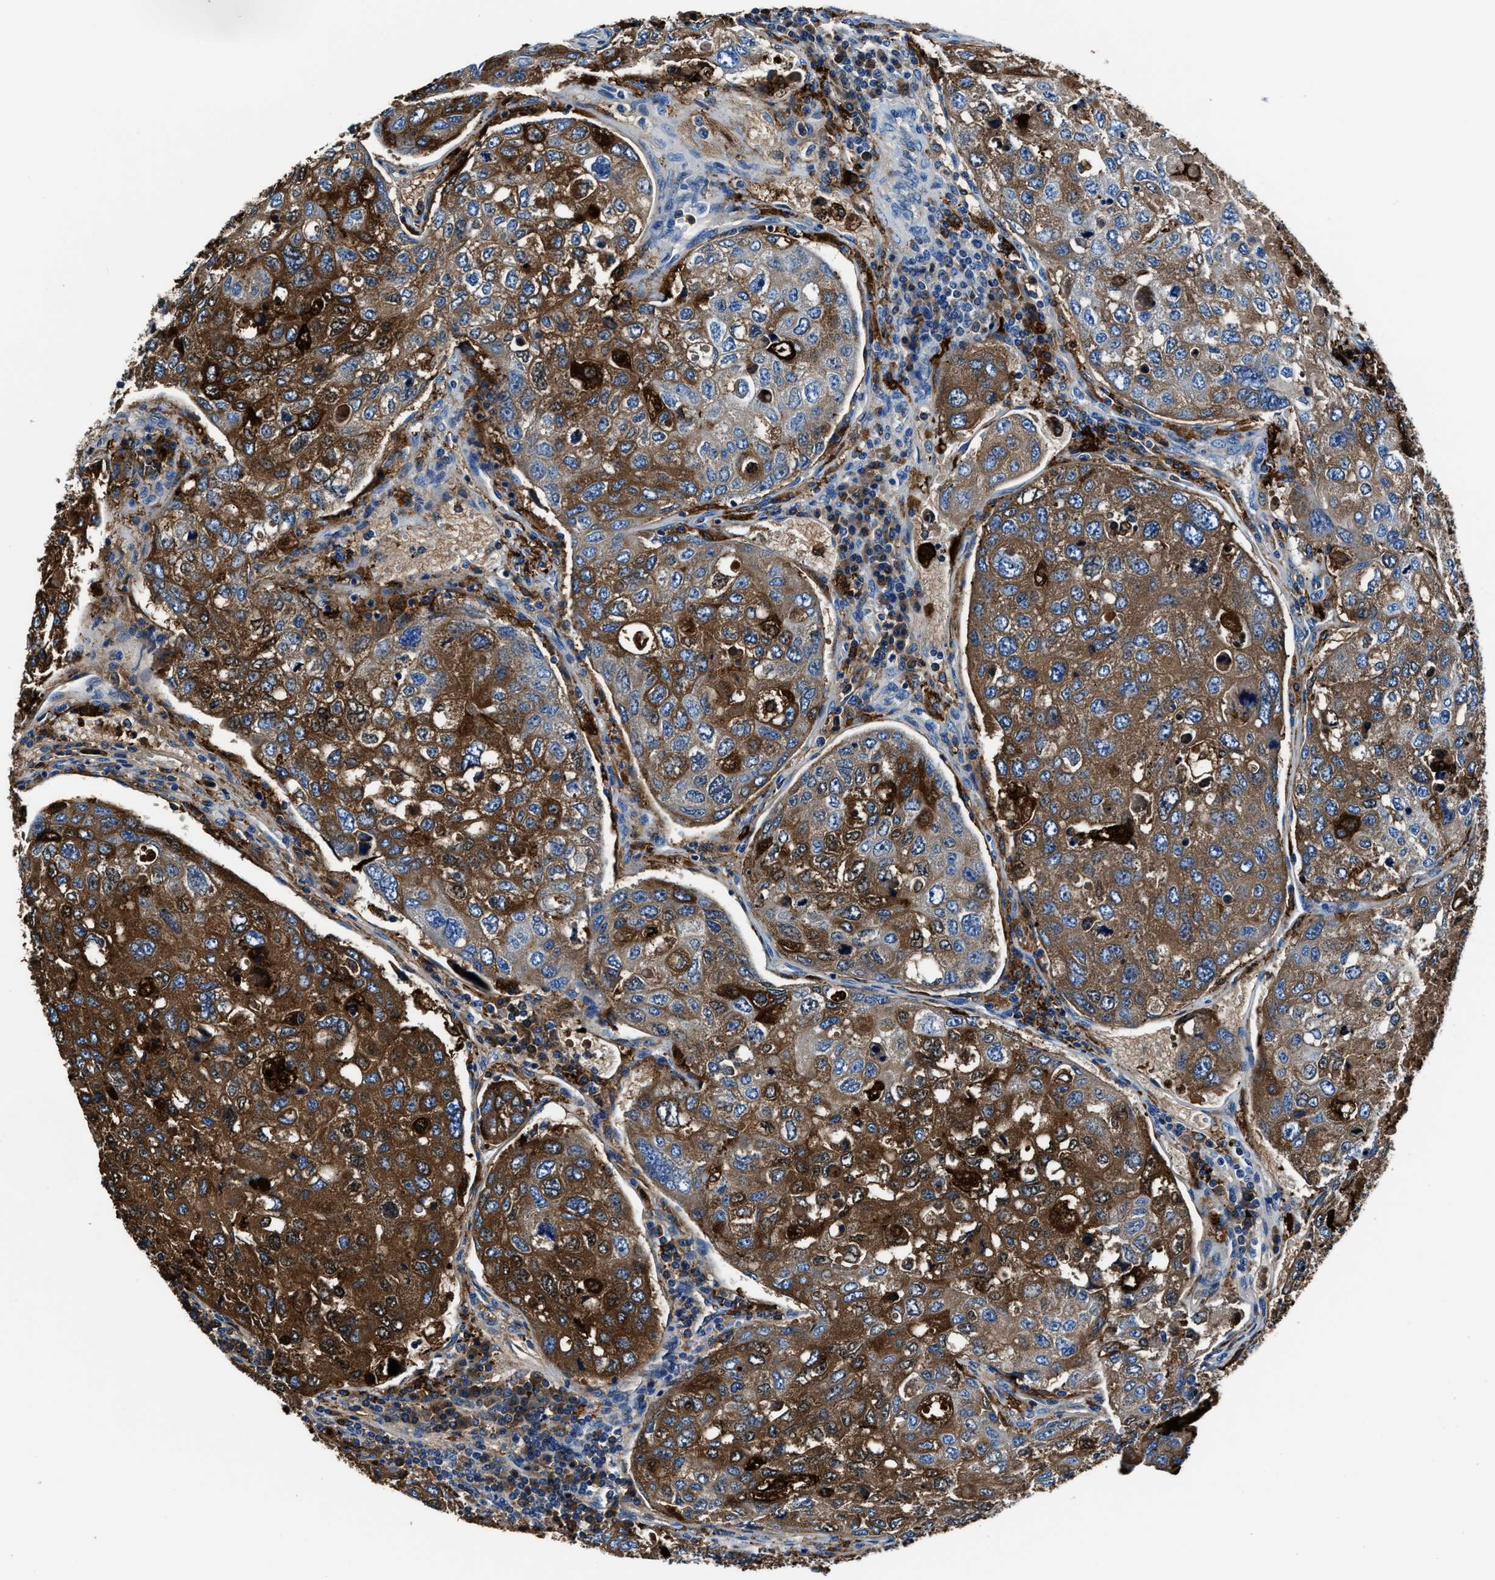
{"staining": {"intensity": "strong", "quantity": ">75%", "location": "cytoplasmic/membranous"}, "tissue": "urothelial cancer", "cell_type": "Tumor cells", "image_type": "cancer", "snomed": [{"axis": "morphology", "description": "Urothelial carcinoma, High grade"}, {"axis": "topography", "description": "Lymph node"}, {"axis": "topography", "description": "Urinary bladder"}], "caption": "Strong cytoplasmic/membranous expression for a protein is present in about >75% of tumor cells of urothelial carcinoma (high-grade) using immunohistochemistry.", "gene": "FTL", "patient": {"sex": "male", "age": 51}}